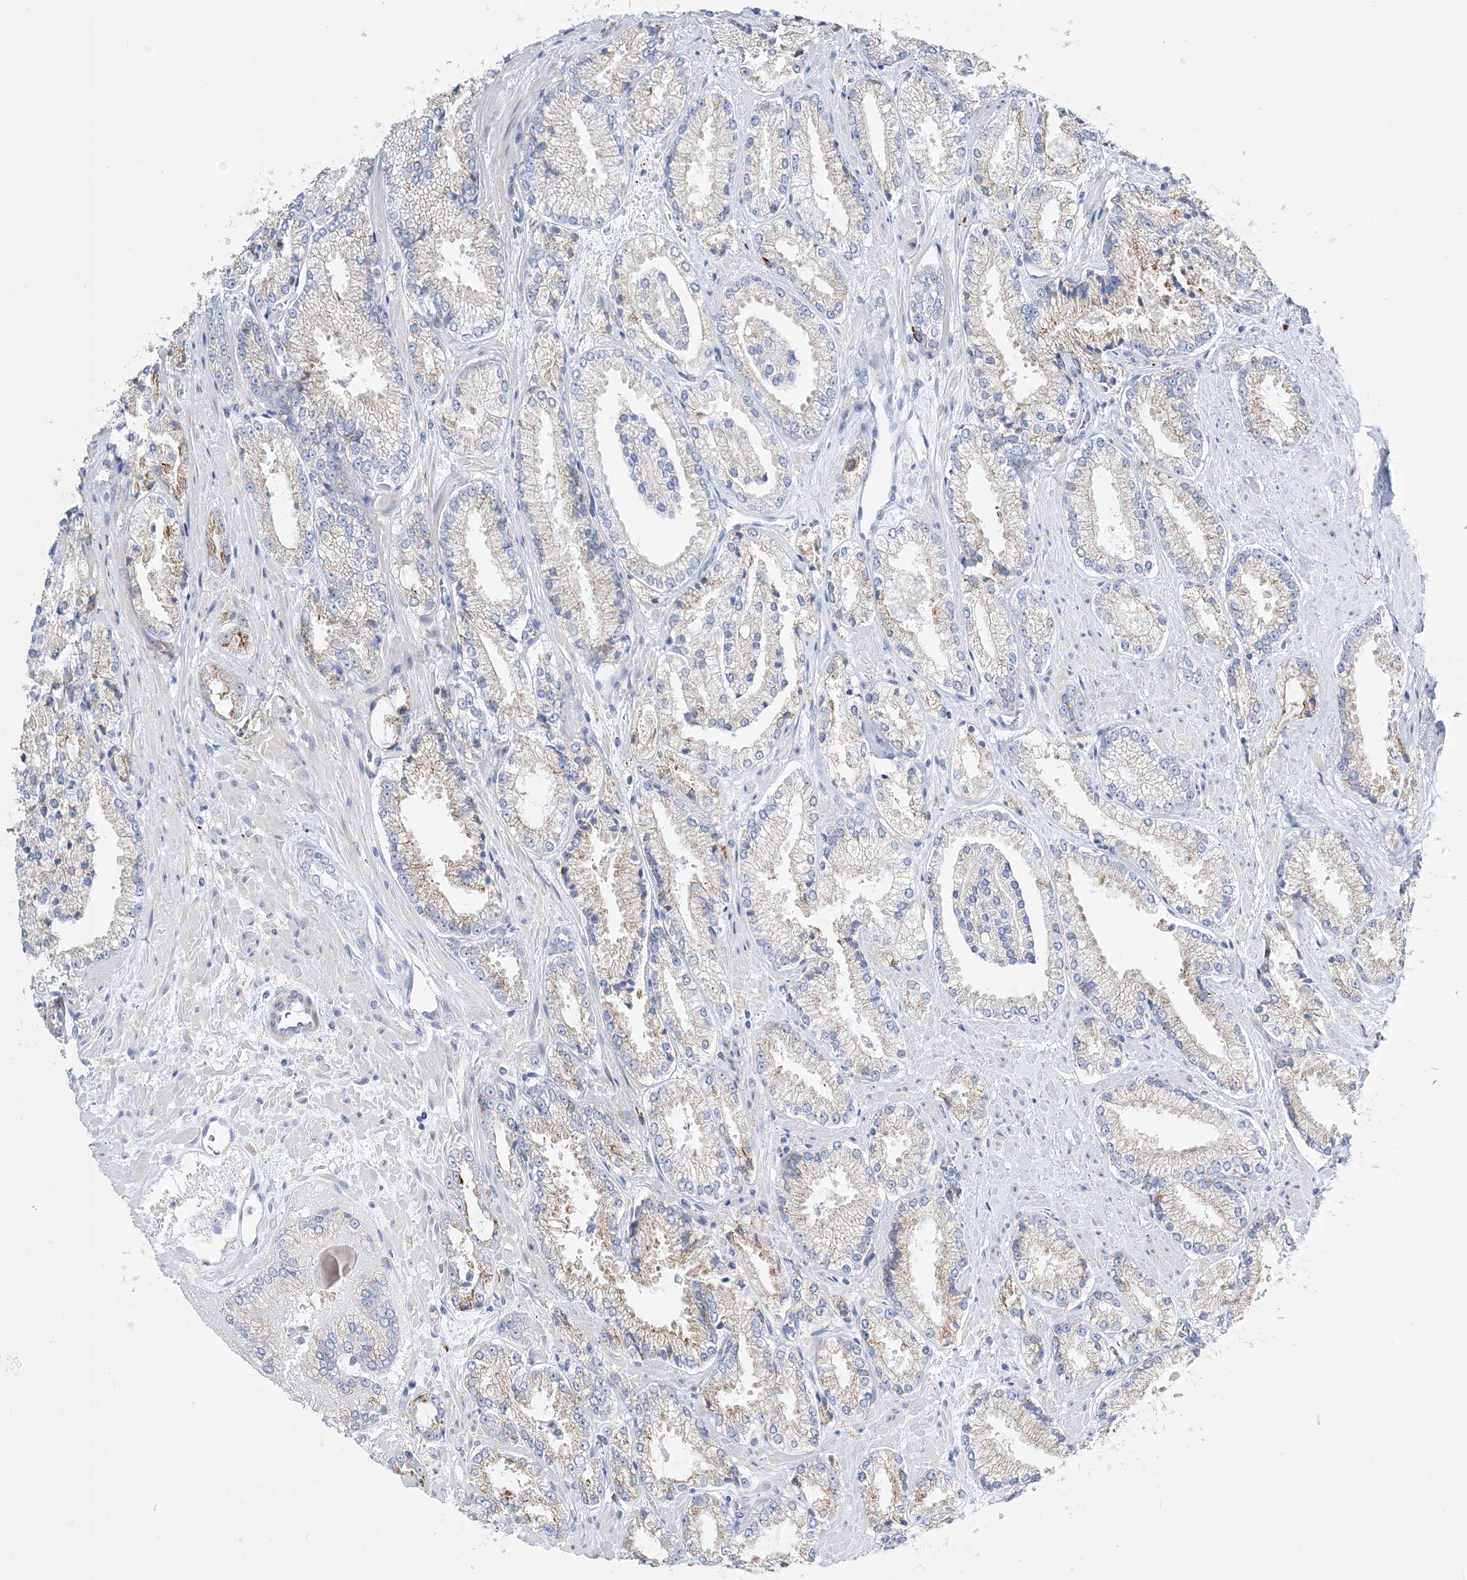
{"staining": {"intensity": "weak", "quantity": "25%-75%", "location": "cytoplasmic/membranous"}, "tissue": "prostate cancer", "cell_type": "Tumor cells", "image_type": "cancer", "snomed": [{"axis": "morphology", "description": "Adenocarcinoma, High grade"}, {"axis": "topography", "description": "Prostate"}], "caption": "A brown stain shows weak cytoplasmic/membranous expression of a protein in prostate cancer tumor cells.", "gene": "TSPYL6", "patient": {"sex": "male", "age": 73}}